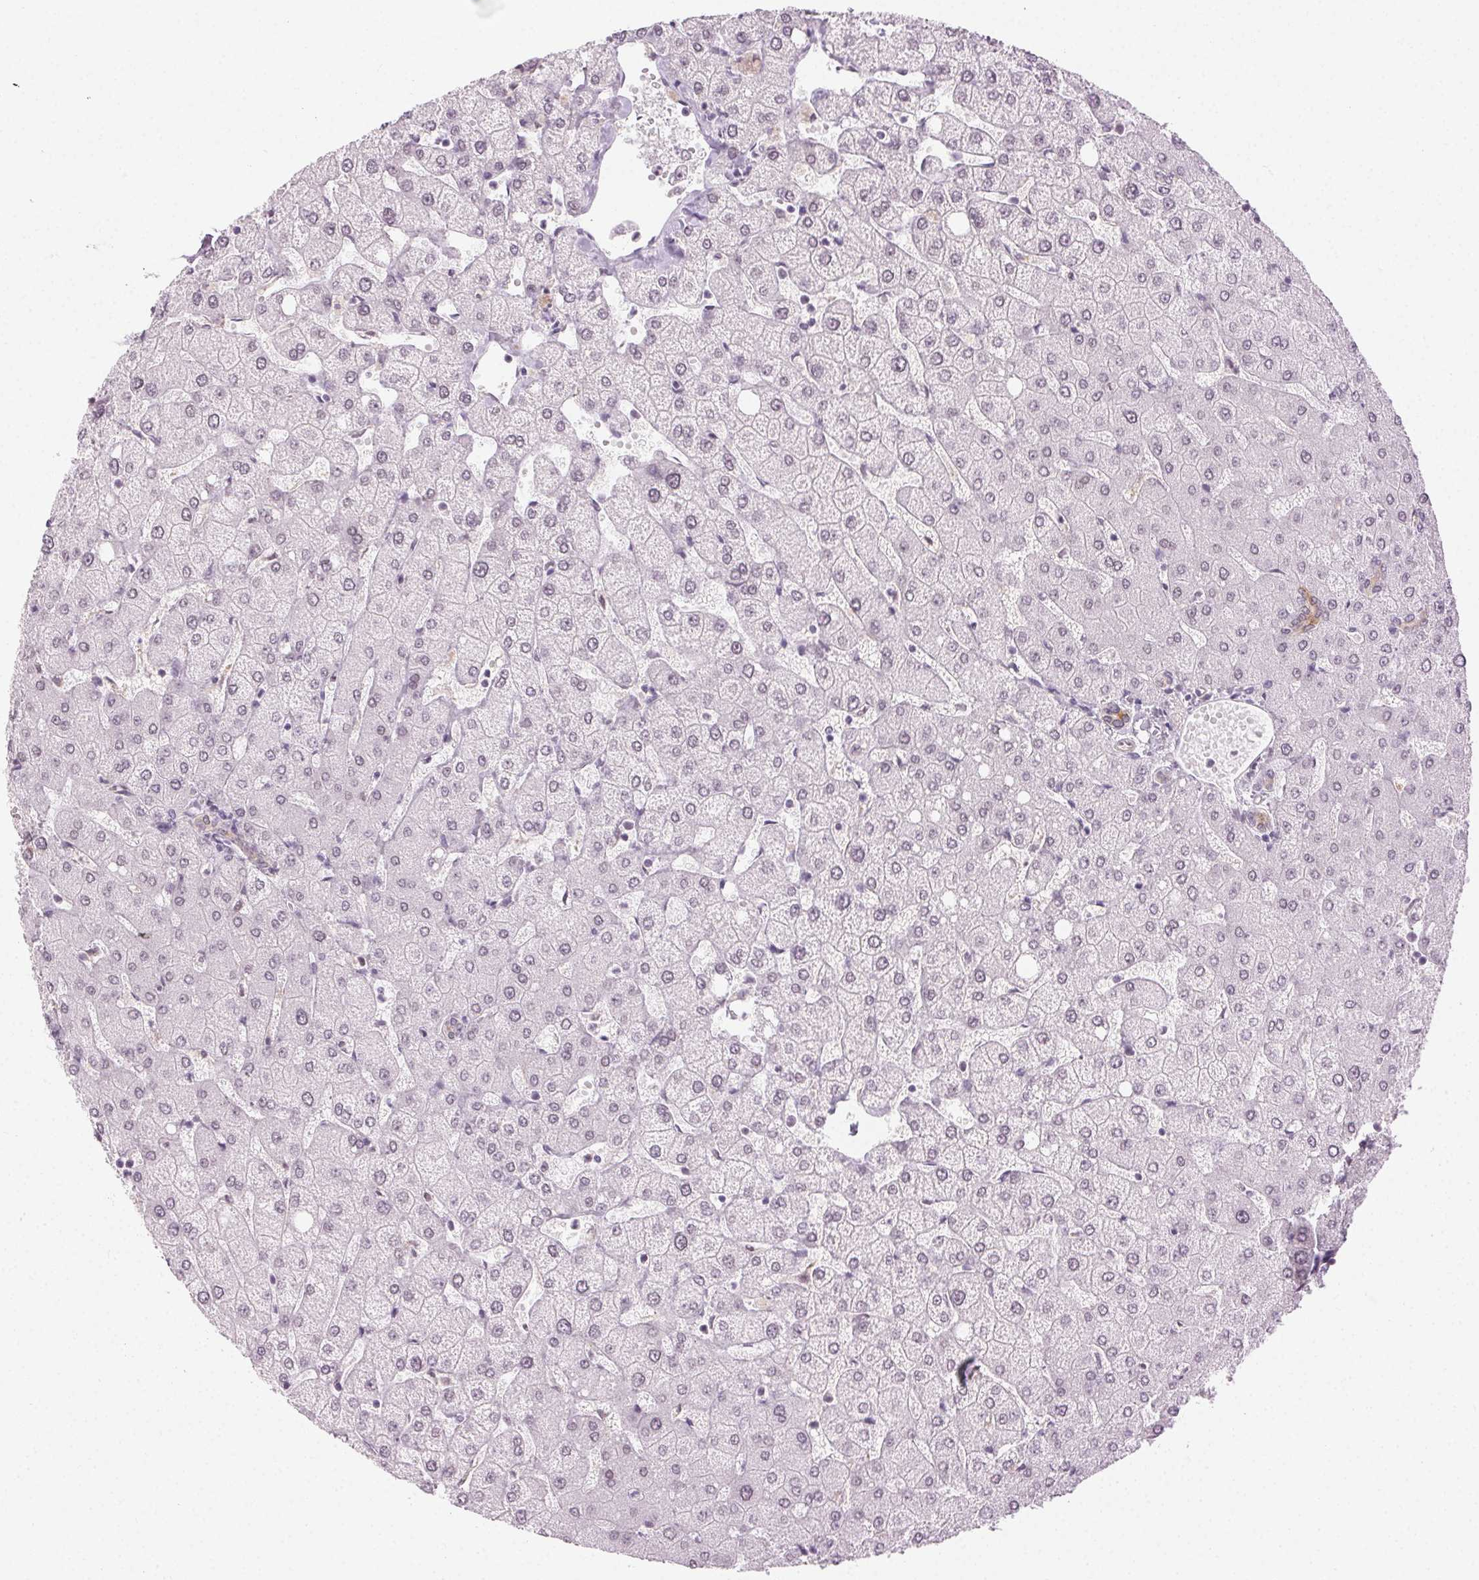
{"staining": {"intensity": "weak", "quantity": ">75%", "location": "cytoplasmic/membranous"}, "tissue": "liver", "cell_type": "Cholangiocytes", "image_type": "normal", "snomed": [{"axis": "morphology", "description": "Normal tissue, NOS"}, {"axis": "topography", "description": "Liver"}], "caption": "Immunohistochemistry (IHC) (DAB (3,3'-diaminobenzidine)) staining of benign human liver exhibits weak cytoplasmic/membranous protein staining in approximately >75% of cholangiocytes.", "gene": "AIF1L", "patient": {"sex": "female", "age": 54}}